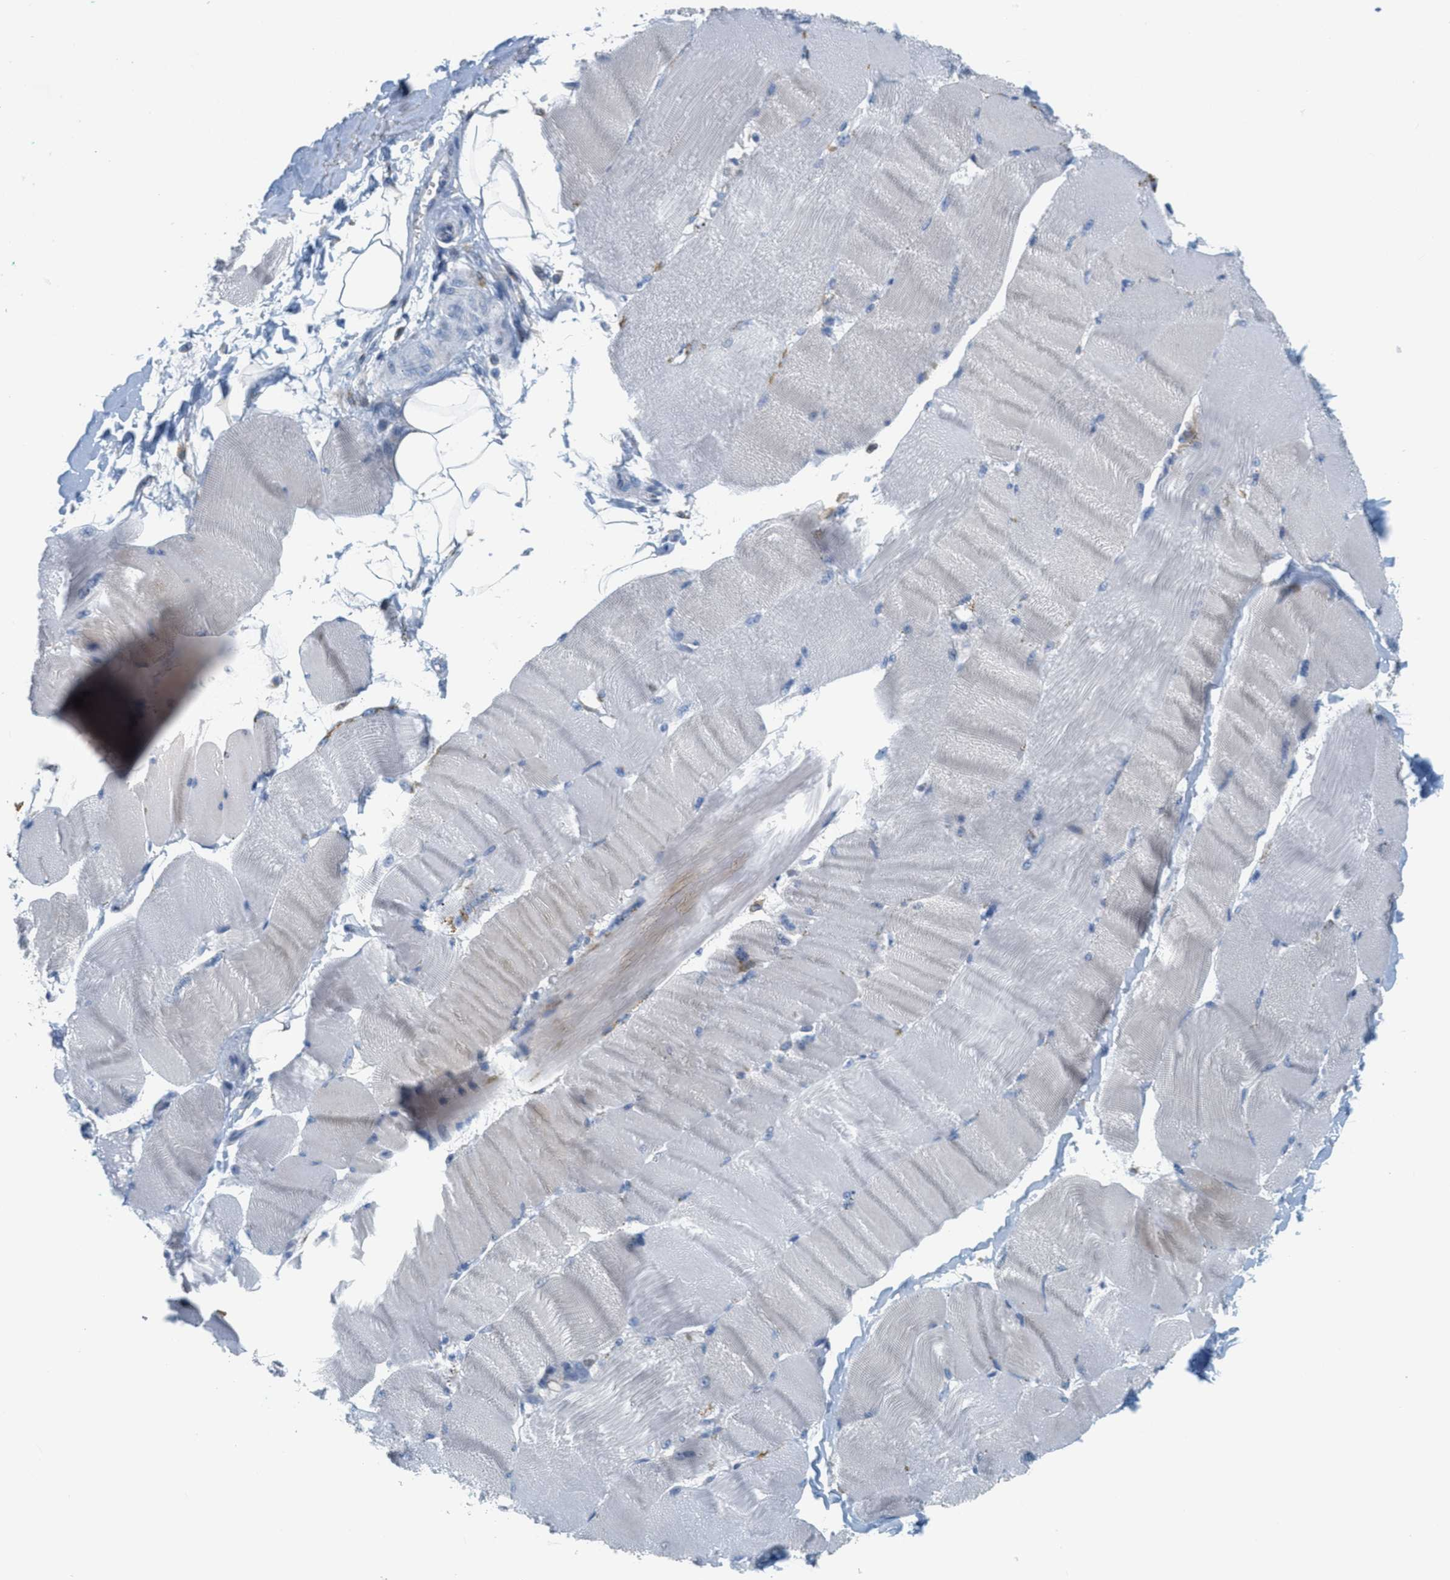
{"staining": {"intensity": "negative", "quantity": "none", "location": "none"}, "tissue": "skeletal muscle", "cell_type": "Myocytes", "image_type": "normal", "snomed": [{"axis": "morphology", "description": "Normal tissue, NOS"}, {"axis": "topography", "description": "Skin"}, {"axis": "topography", "description": "Skeletal muscle"}], "caption": "Immunohistochemistry (IHC) image of normal human skeletal muscle stained for a protein (brown), which shows no positivity in myocytes.", "gene": "TEX264", "patient": {"sex": "male", "age": 83}}